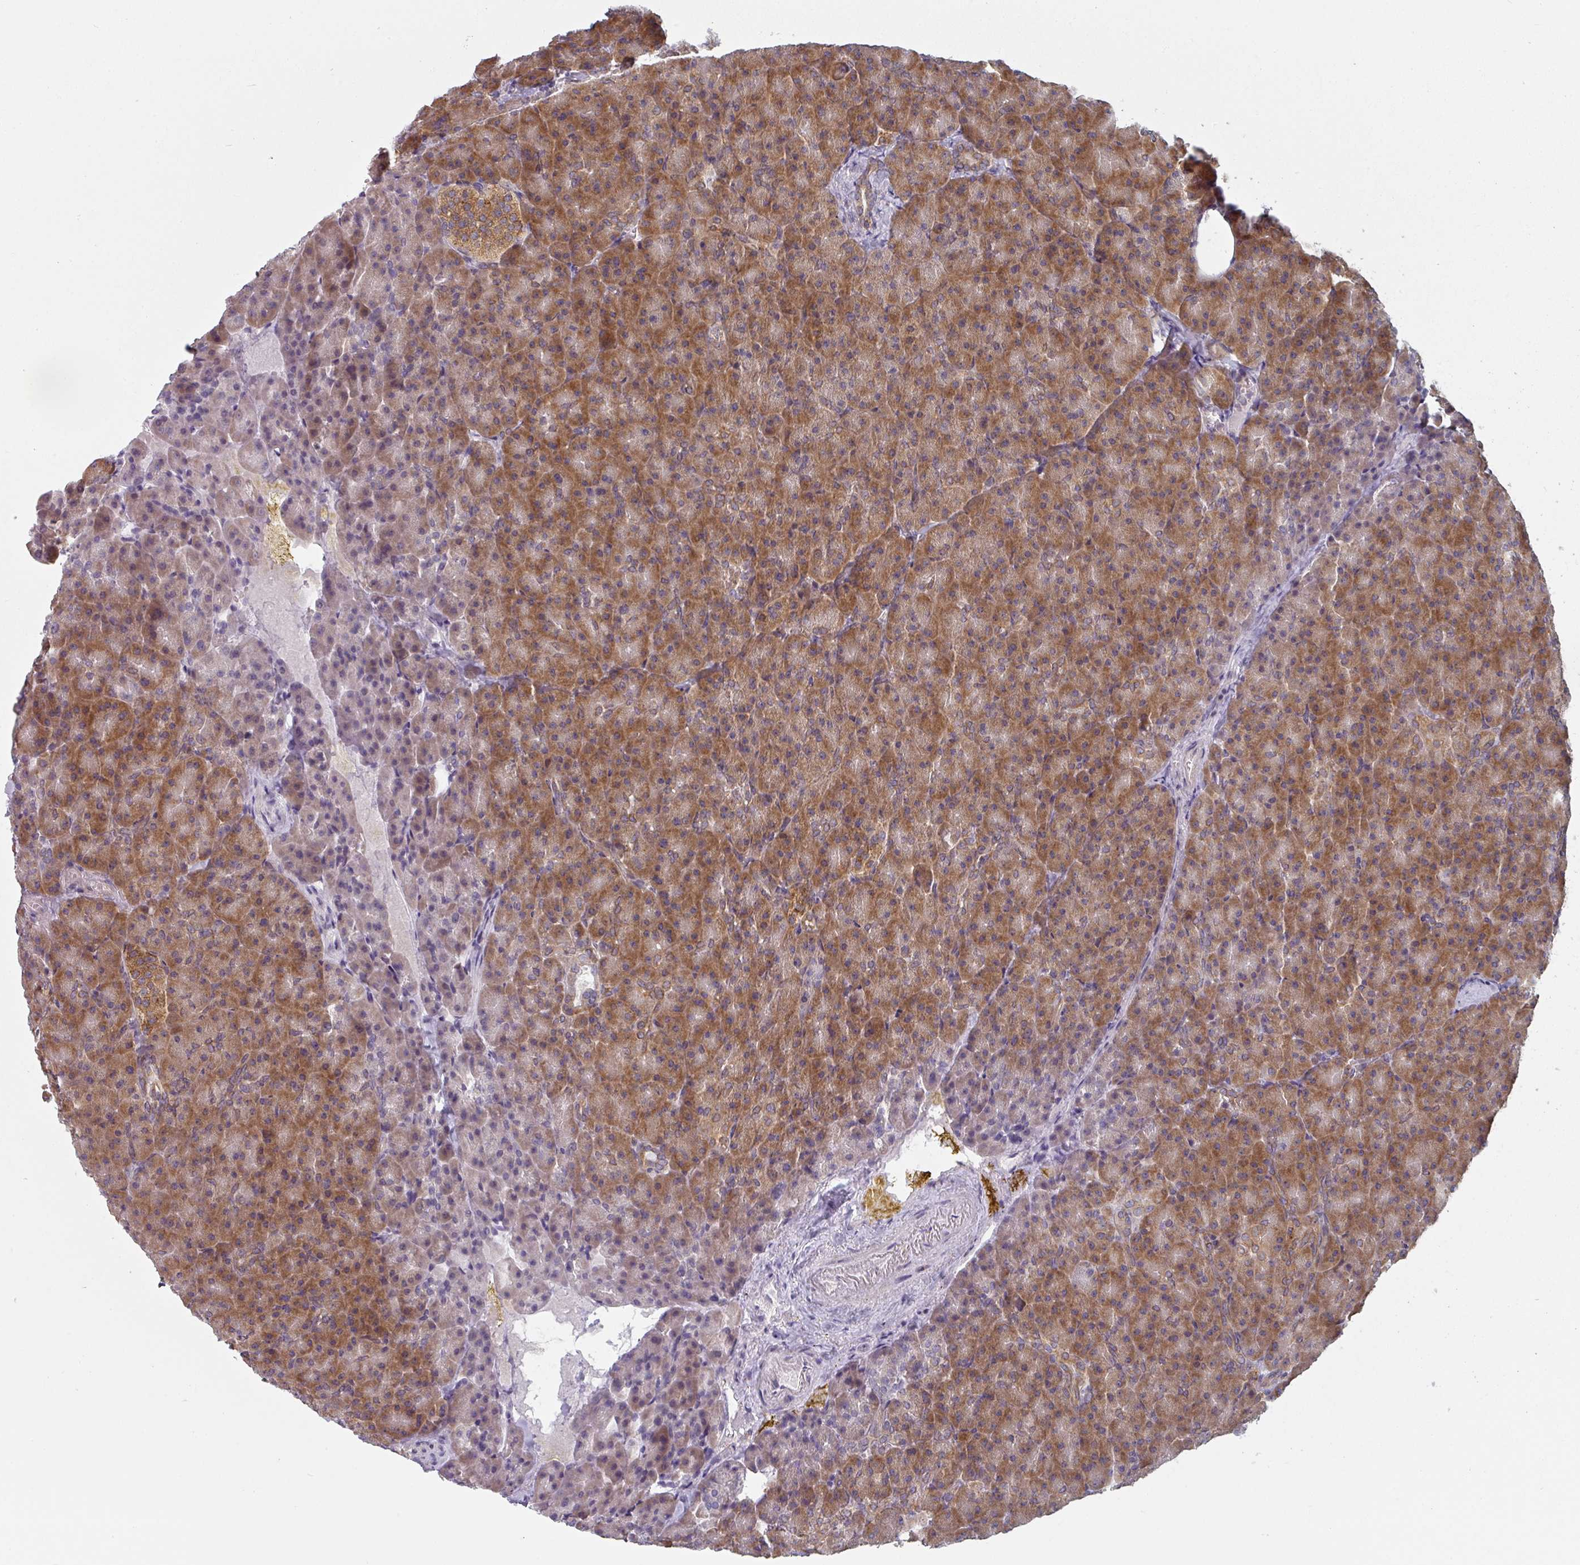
{"staining": {"intensity": "moderate", "quantity": ">75%", "location": "cytoplasmic/membranous"}, "tissue": "pancreas", "cell_type": "Exocrine glandular cells", "image_type": "normal", "snomed": [{"axis": "morphology", "description": "Normal tissue, NOS"}, {"axis": "topography", "description": "Pancreas"}], "caption": "IHC photomicrograph of normal pancreas stained for a protein (brown), which demonstrates medium levels of moderate cytoplasmic/membranous expression in about >75% of exocrine glandular cells.", "gene": "TAPT1", "patient": {"sex": "female", "age": 74}}